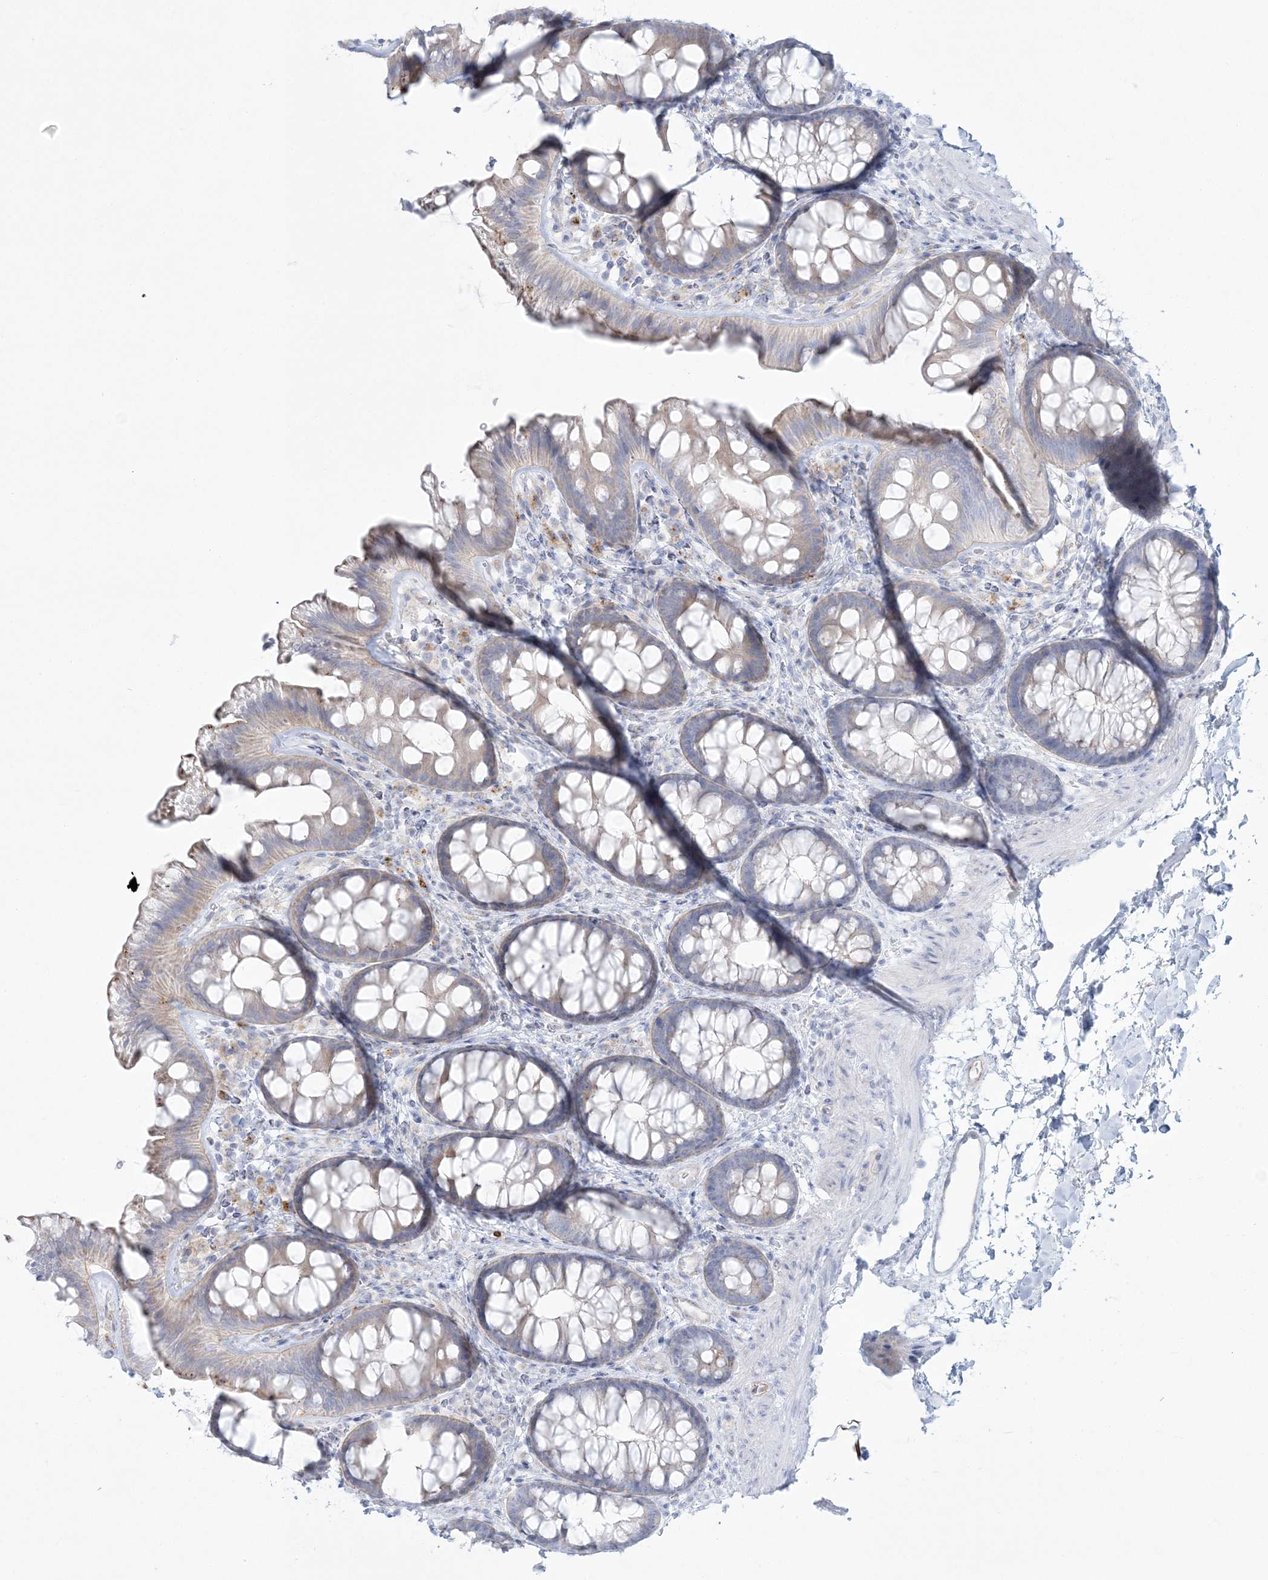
{"staining": {"intensity": "negative", "quantity": "none", "location": "none"}, "tissue": "colon", "cell_type": "Endothelial cells", "image_type": "normal", "snomed": [{"axis": "morphology", "description": "Normal tissue, NOS"}, {"axis": "topography", "description": "Colon"}], "caption": "Protein analysis of benign colon reveals no significant staining in endothelial cells.", "gene": "ADGB", "patient": {"sex": "female", "age": 62}}